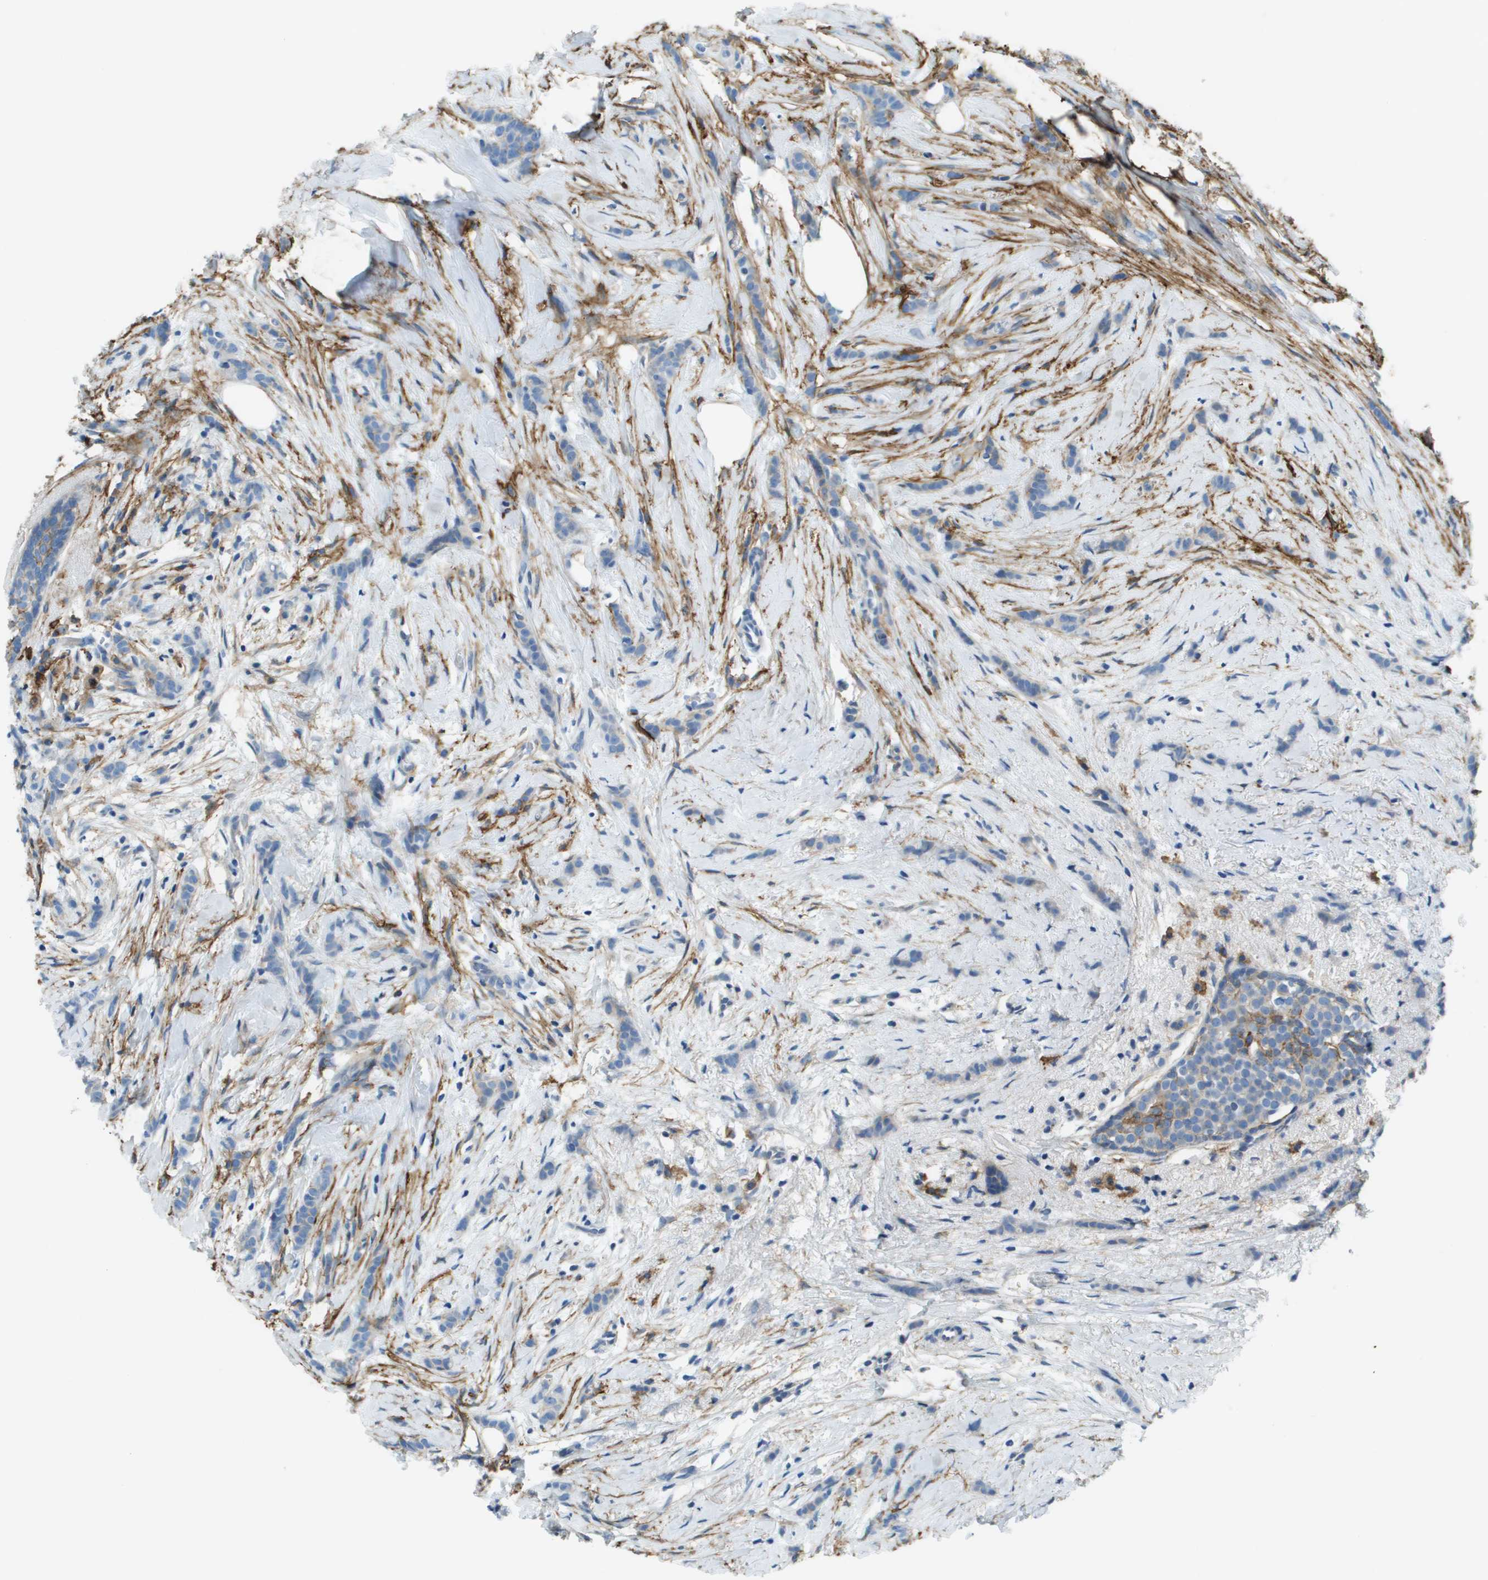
{"staining": {"intensity": "negative", "quantity": "none", "location": "none"}, "tissue": "breast cancer", "cell_type": "Tumor cells", "image_type": "cancer", "snomed": [{"axis": "morphology", "description": "Lobular carcinoma, in situ"}, {"axis": "morphology", "description": "Lobular carcinoma"}, {"axis": "topography", "description": "Breast"}], "caption": "IHC histopathology image of breast cancer (lobular carcinoma) stained for a protein (brown), which displays no positivity in tumor cells.", "gene": "SDC1", "patient": {"sex": "female", "age": 41}}